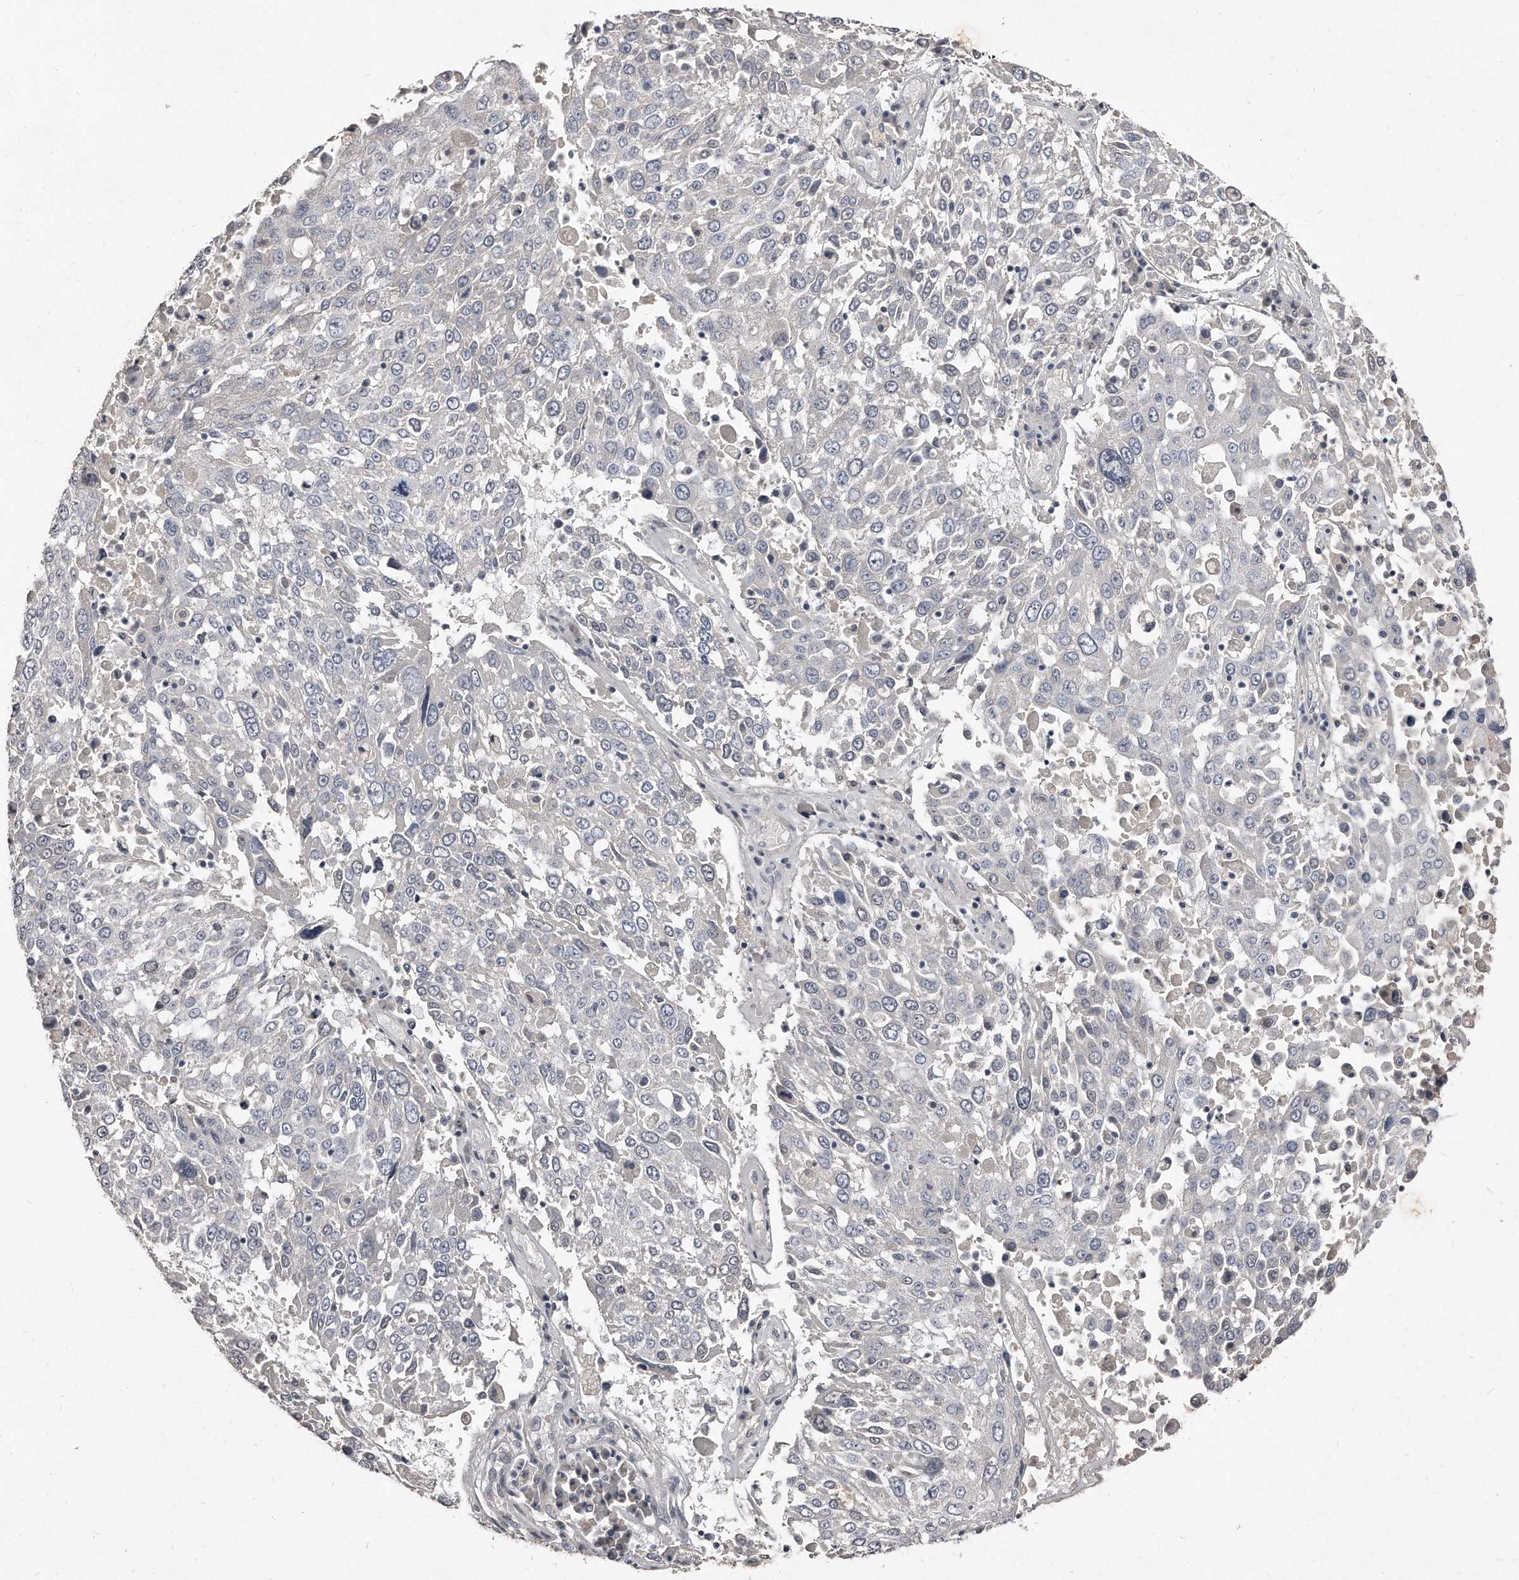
{"staining": {"intensity": "negative", "quantity": "none", "location": "none"}, "tissue": "lung cancer", "cell_type": "Tumor cells", "image_type": "cancer", "snomed": [{"axis": "morphology", "description": "Squamous cell carcinoma, NOS"}, {"axis": "topography", "description": "Lung"}], "caption": "DAB (3,3'-diaminobenzidine) immunohistochemical staining of lung squamous cell carcinoma shows no significant positivity in tumor cells.", "gene": "LMOD1", "patient": {"sex": "male", "age": 65}}